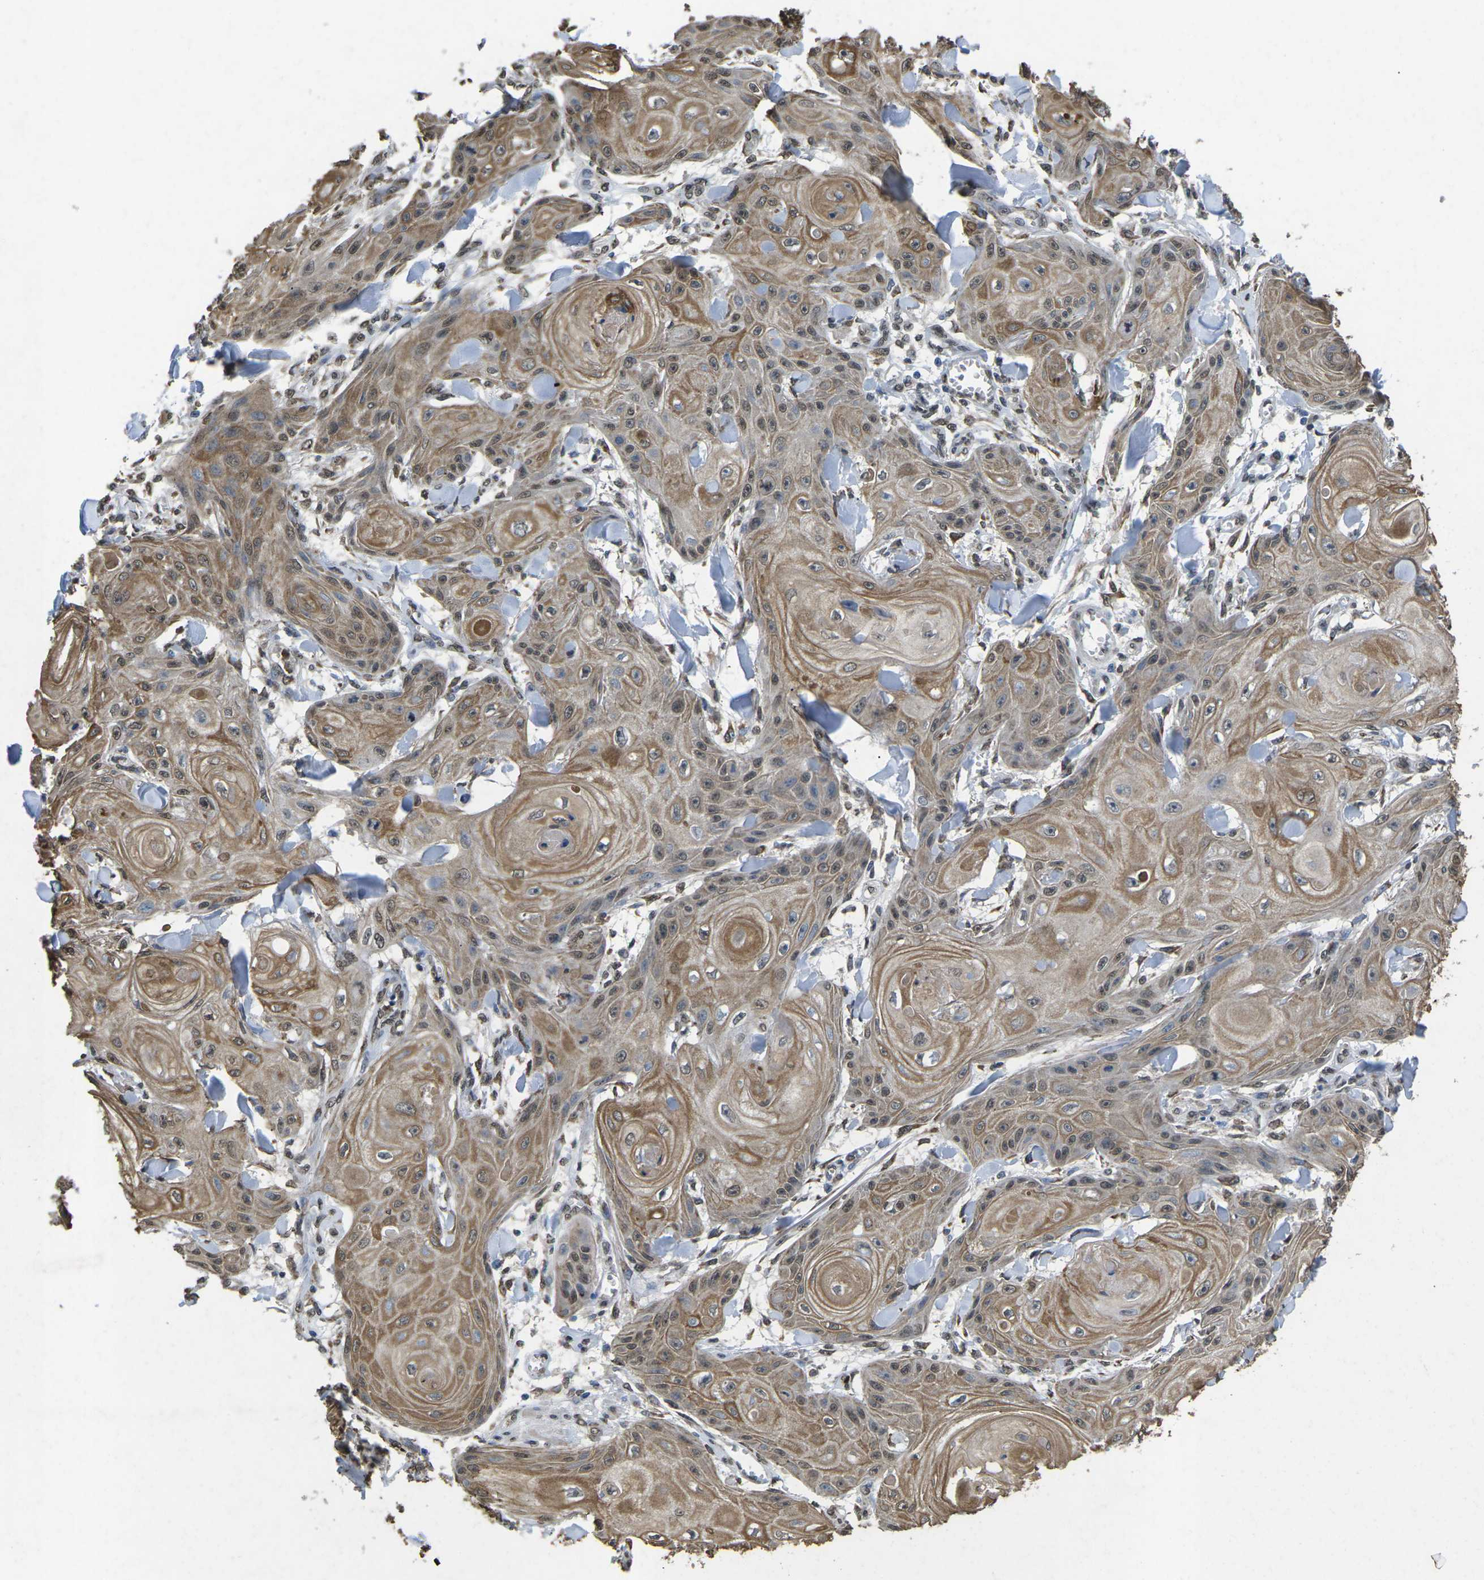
{"staining": {"intensity": "moderate", "quantity": "25%-75%", "location": "cytoplasmic/membranous,nuclear"}, "tissue": "skin cancer", "cell_type": "Tumor cells", "image_type": "cancer", "snomed": [{"axis": "morphology", "description": "Squamous cell carcinoma, NOS"}, {"axis": "topography", "description": "Skin"}], "caption": "This histopathology image reveals immunohistochemistry (IHC) staining of human skin cancer (squamous cell carcinoma), with medium moderate cytoplasmic/membranous and nuclear expression in approximately 25%-75% of tumor cells.", "gene": "SCNN1B", "patient": {"sex": "male", "age": 74}}